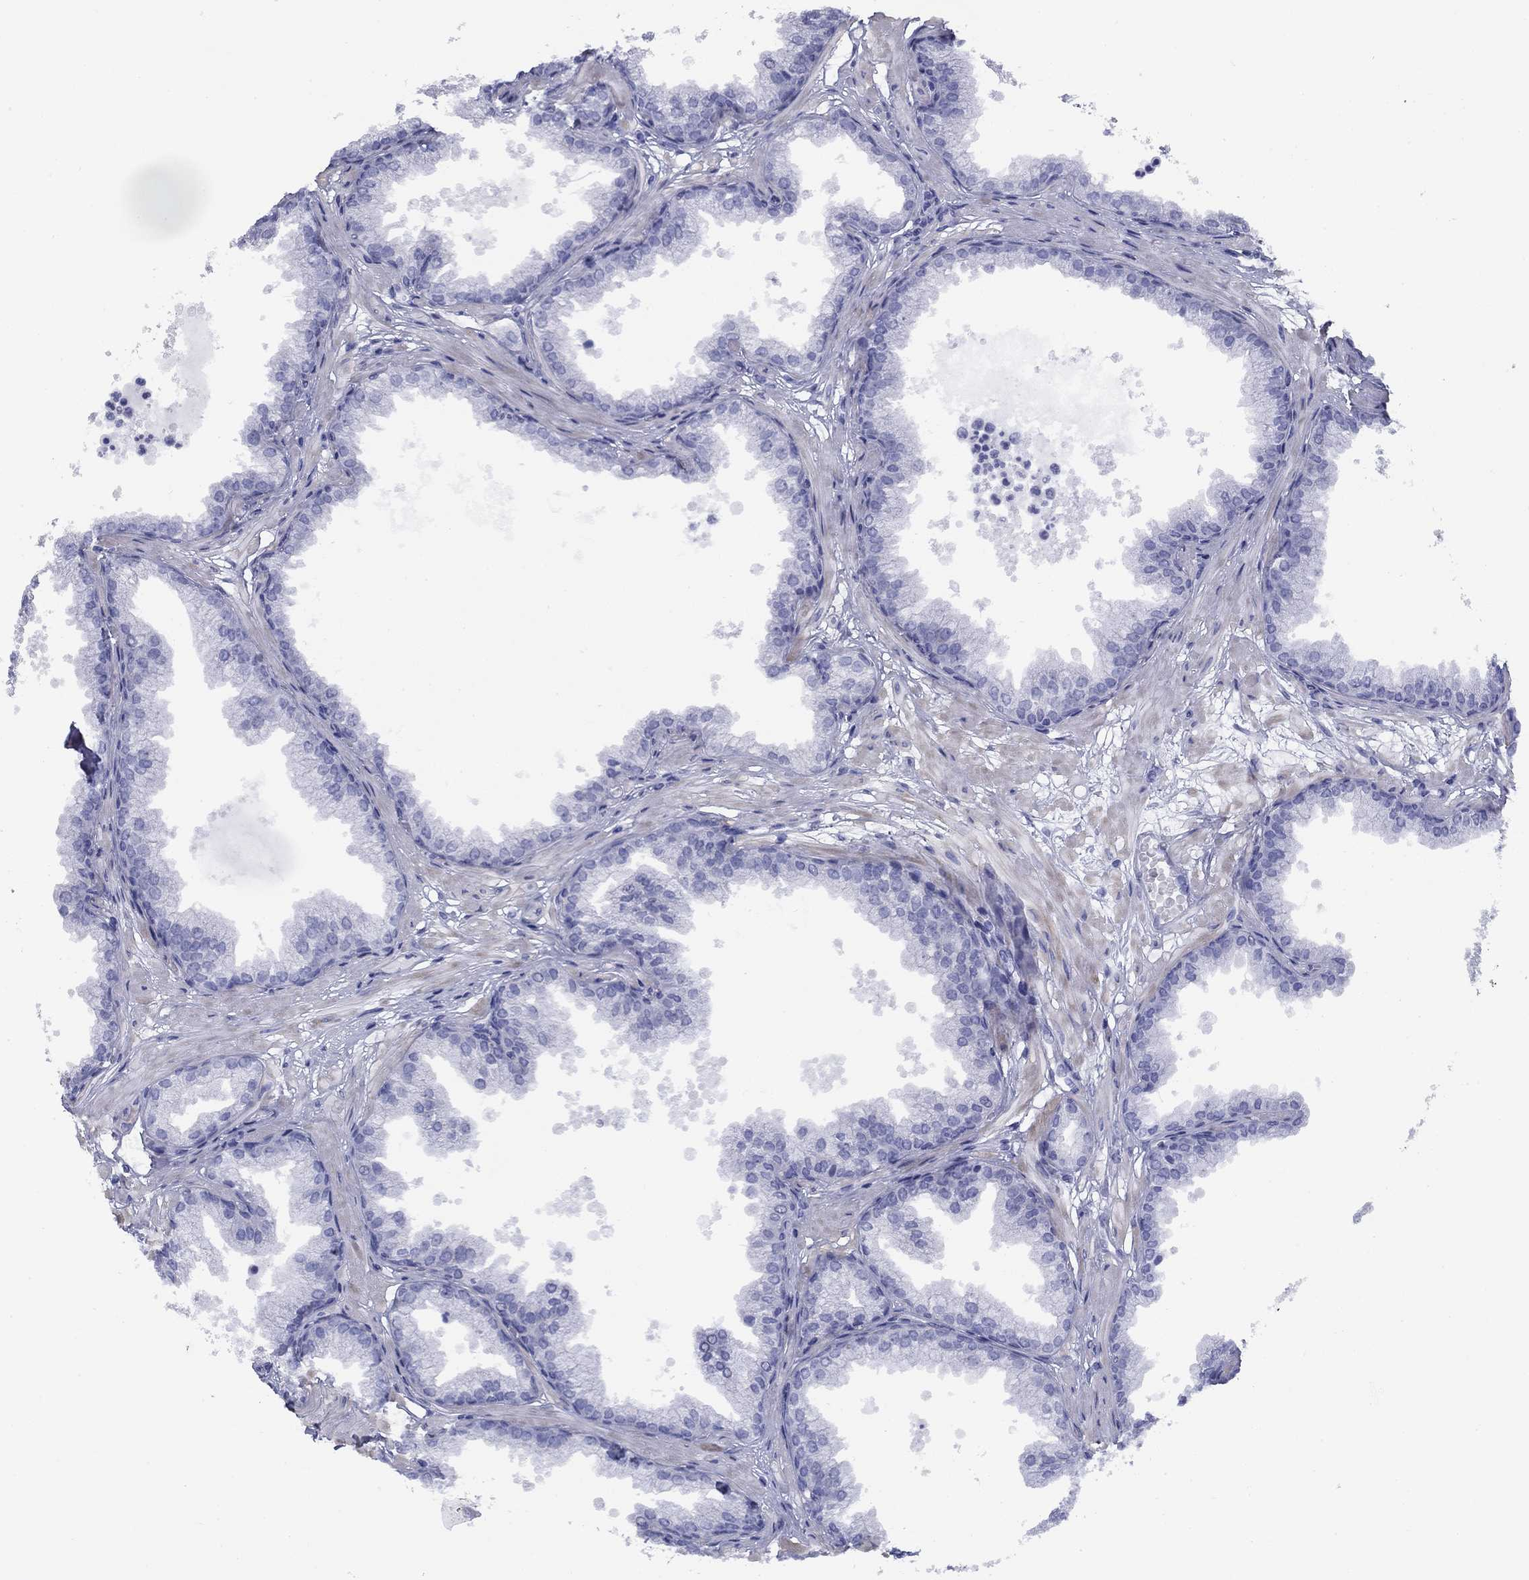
{"staining": {"intensity": "negative", "quantity": "none", "location": "none"}, "tissue": "prostate", "cell_type": "Glandular cells", "image_type": "normal", "snomed": [{"axis": "morphology", "description": "Normal tissue, NOS"}, {"axis": "topography", "description": "Prostate"}], "caption": "Image shows no significant protein staining in glandular cells of unremarkable prostate.", "gene": "TIGD4", "patient": {"sex": "male", "age": 37}}